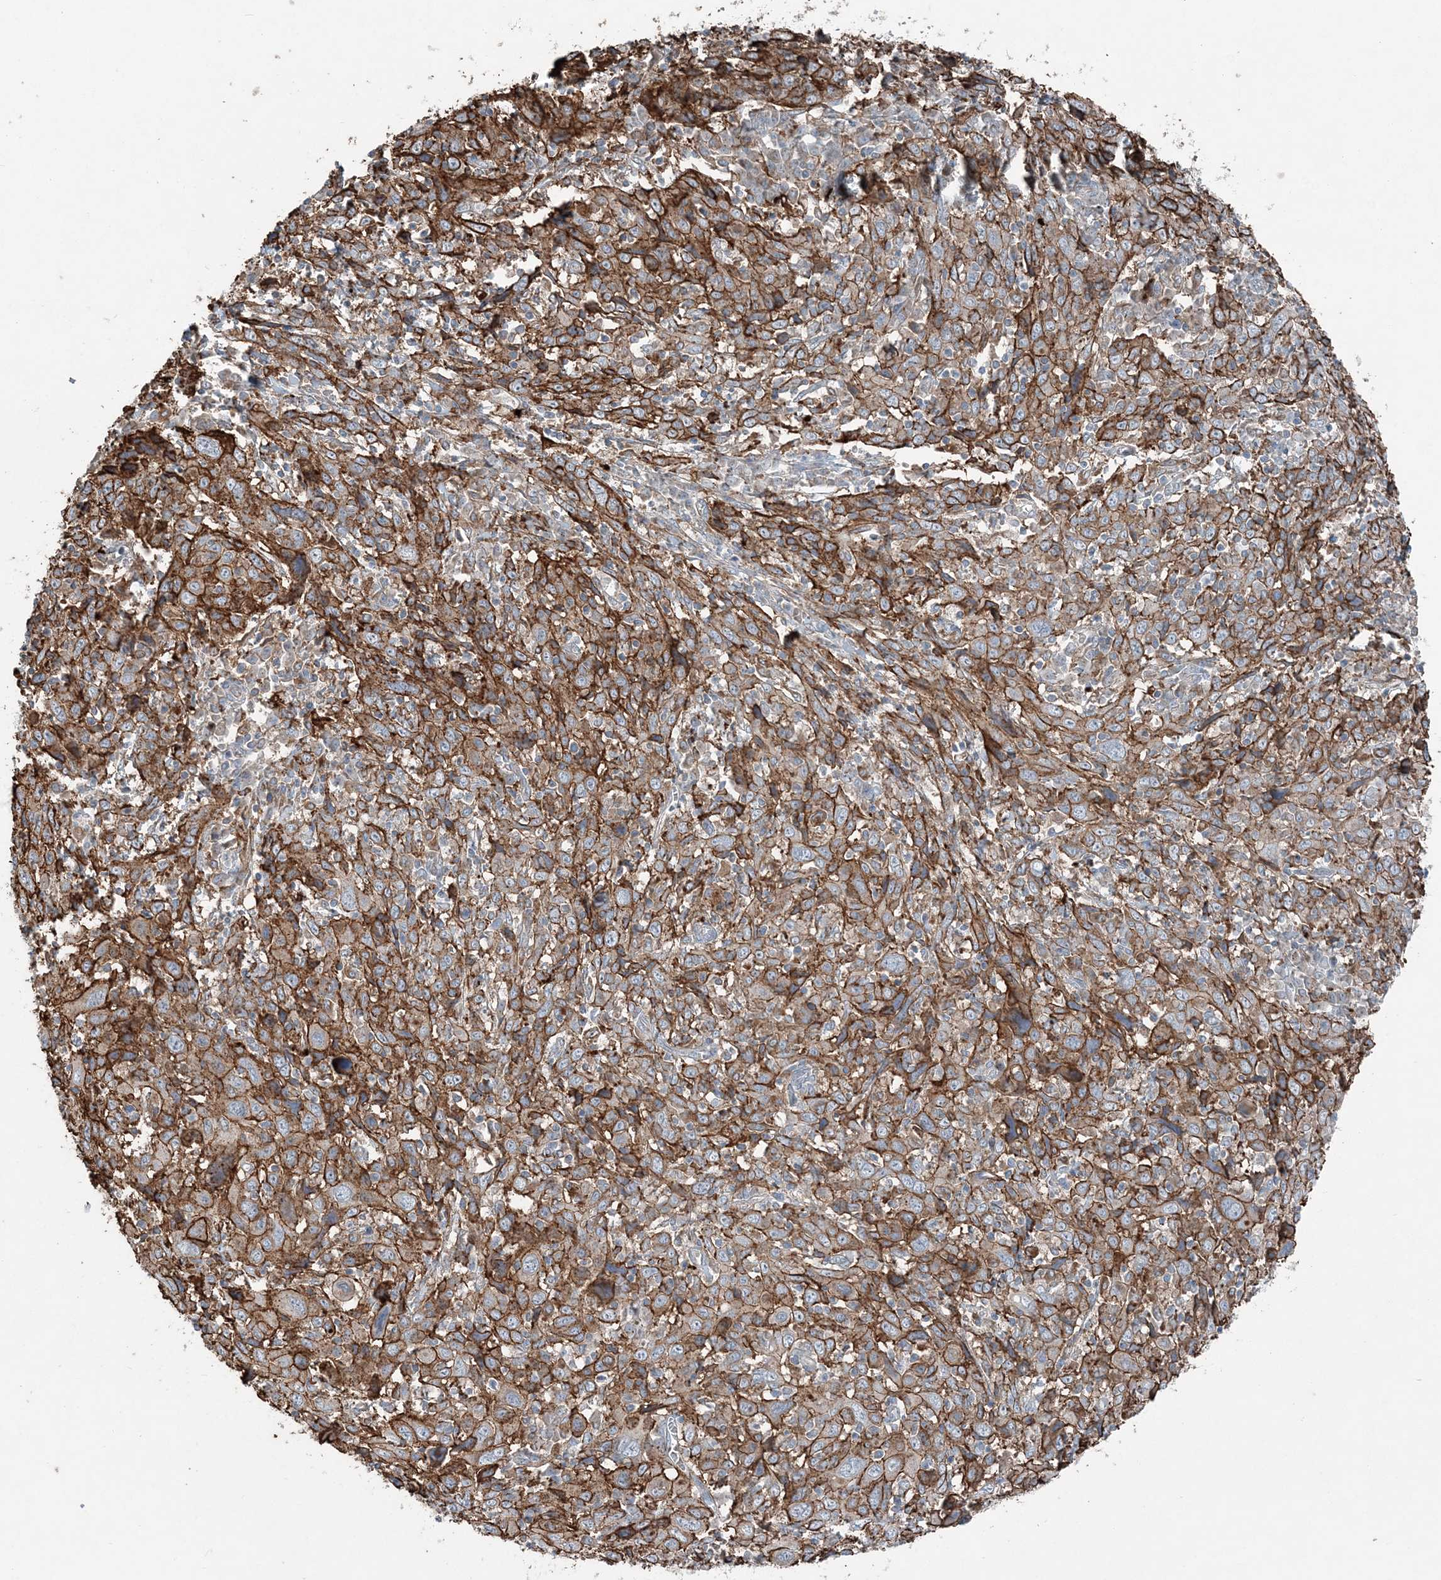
{"staining": {"intensity": "strong", "quantity": "25%-75%", "location": "cytoplasmic/membranous"}, "tissue": "cervical cancer", "cell_type": "Tumor cells", "image_type": "cancer", "snomed": [{"axis": "morphology", "description": "Squamous cell carcinoma, NOS"}, {"axis": "topography", "description": "Cervix"}], "caption": "Squamous cell carcinoma (cervical) stained with a brown dye exhibits strong cytoplasmic/membranous positive expression in about 25%-75% of tumor cells.", "gene": "KY", "patient": {"sex": "female", "age": 46}}